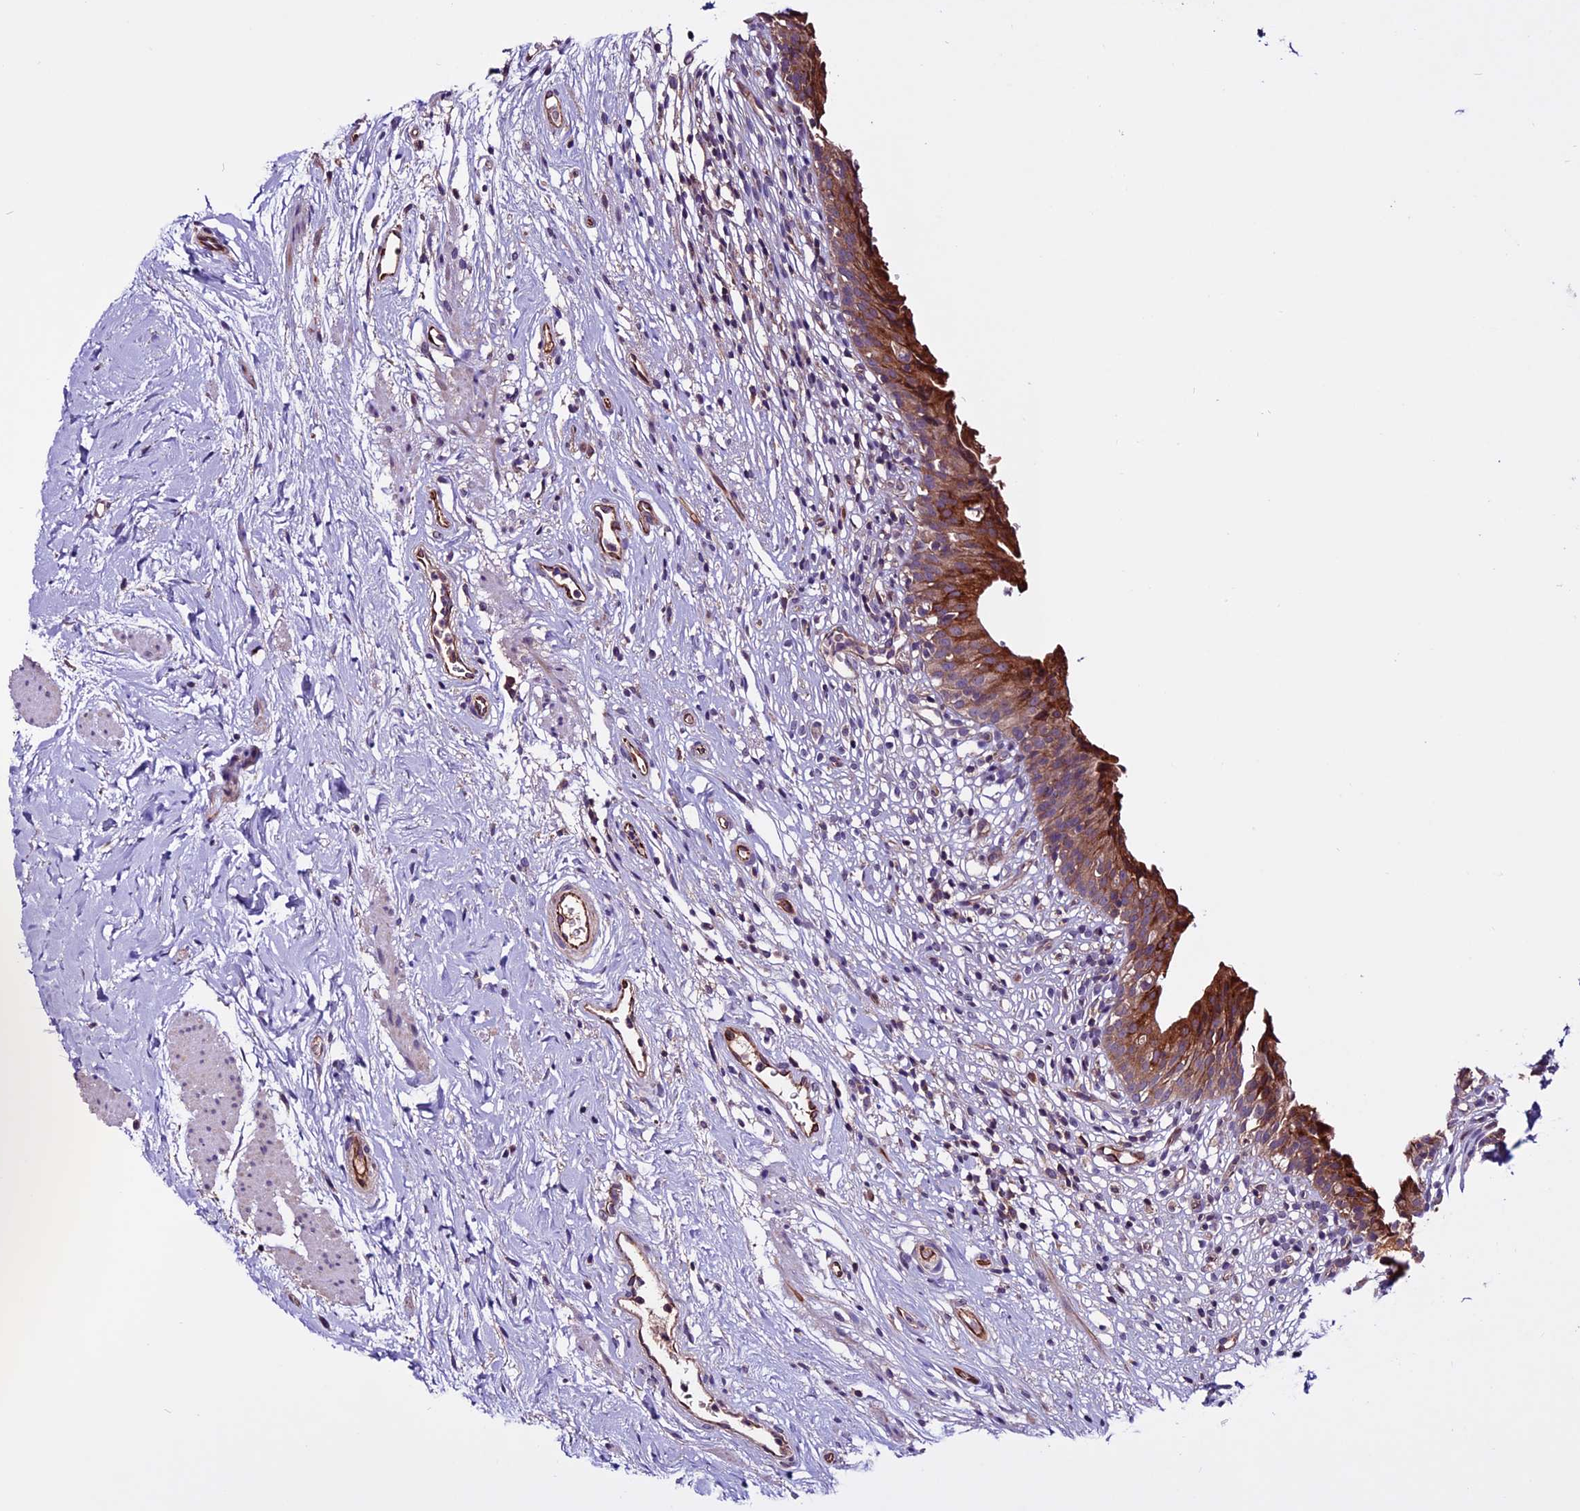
{"staining": {"intensity": "strong", "quantity": ">75%", "location": "cytoplasmic/membranous"}, "tissue": "urinary bladder", "cell_type": "Urothelial cells", "image_type": "normal", "snomed": [{"axis": "morphology", "description": "Normal tissue, NOS"}, {"axis": "morphology", "description": "Inflammation, NOS"}, {"axis": "topography", "description": "Urinary bladder"}], "caption": "This histopathology image demonstrates IHC staining of unremarkable urinary bladder, with high strong cytoplasmic/membranous staining in about >75% of urothelial cells.", "gene": "RINL", "patient": {"sex": "male", "age": 63}}